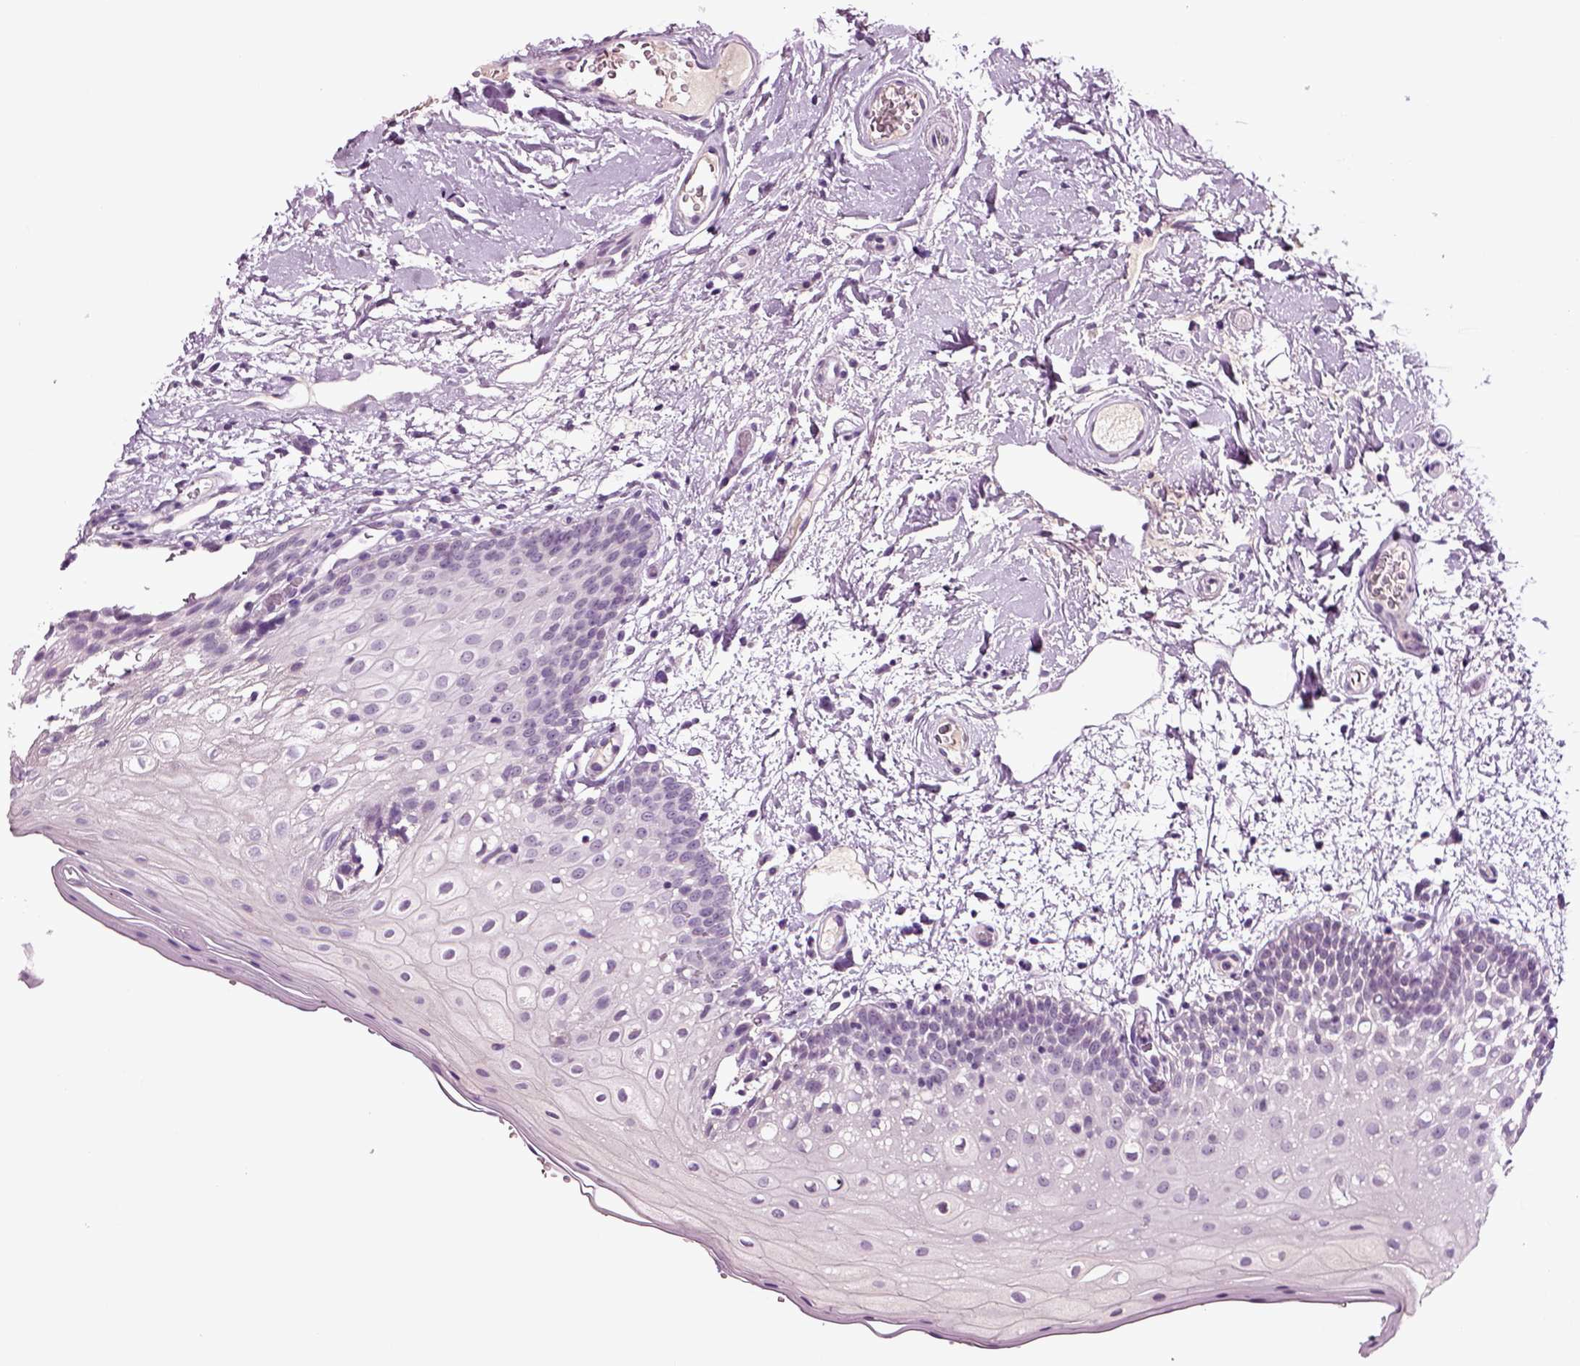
{"staining": {"intensity": "negative", "quantity": "none", "location": "none"}, "tissue": "oral mucosa", "cell_type": "Squamous epithelial cells", "image_type": "normal", "snomed": [{"axis": "morphology", "description": "Normal tissue, NOS"}, {"axis": "morphology", "description": "Squamous cell carcinoma, NOS"}, {"axis": "topography", "description": "Oral tissue"}, {"axis": "topography", "description": "Head-Neck"}], "caption": "Oral mucosa stained for a protein using IHC shows no staining squamous epithelial cells.", "gene": "SPATA17", "patient": {"sex": "male", "age": 69}}